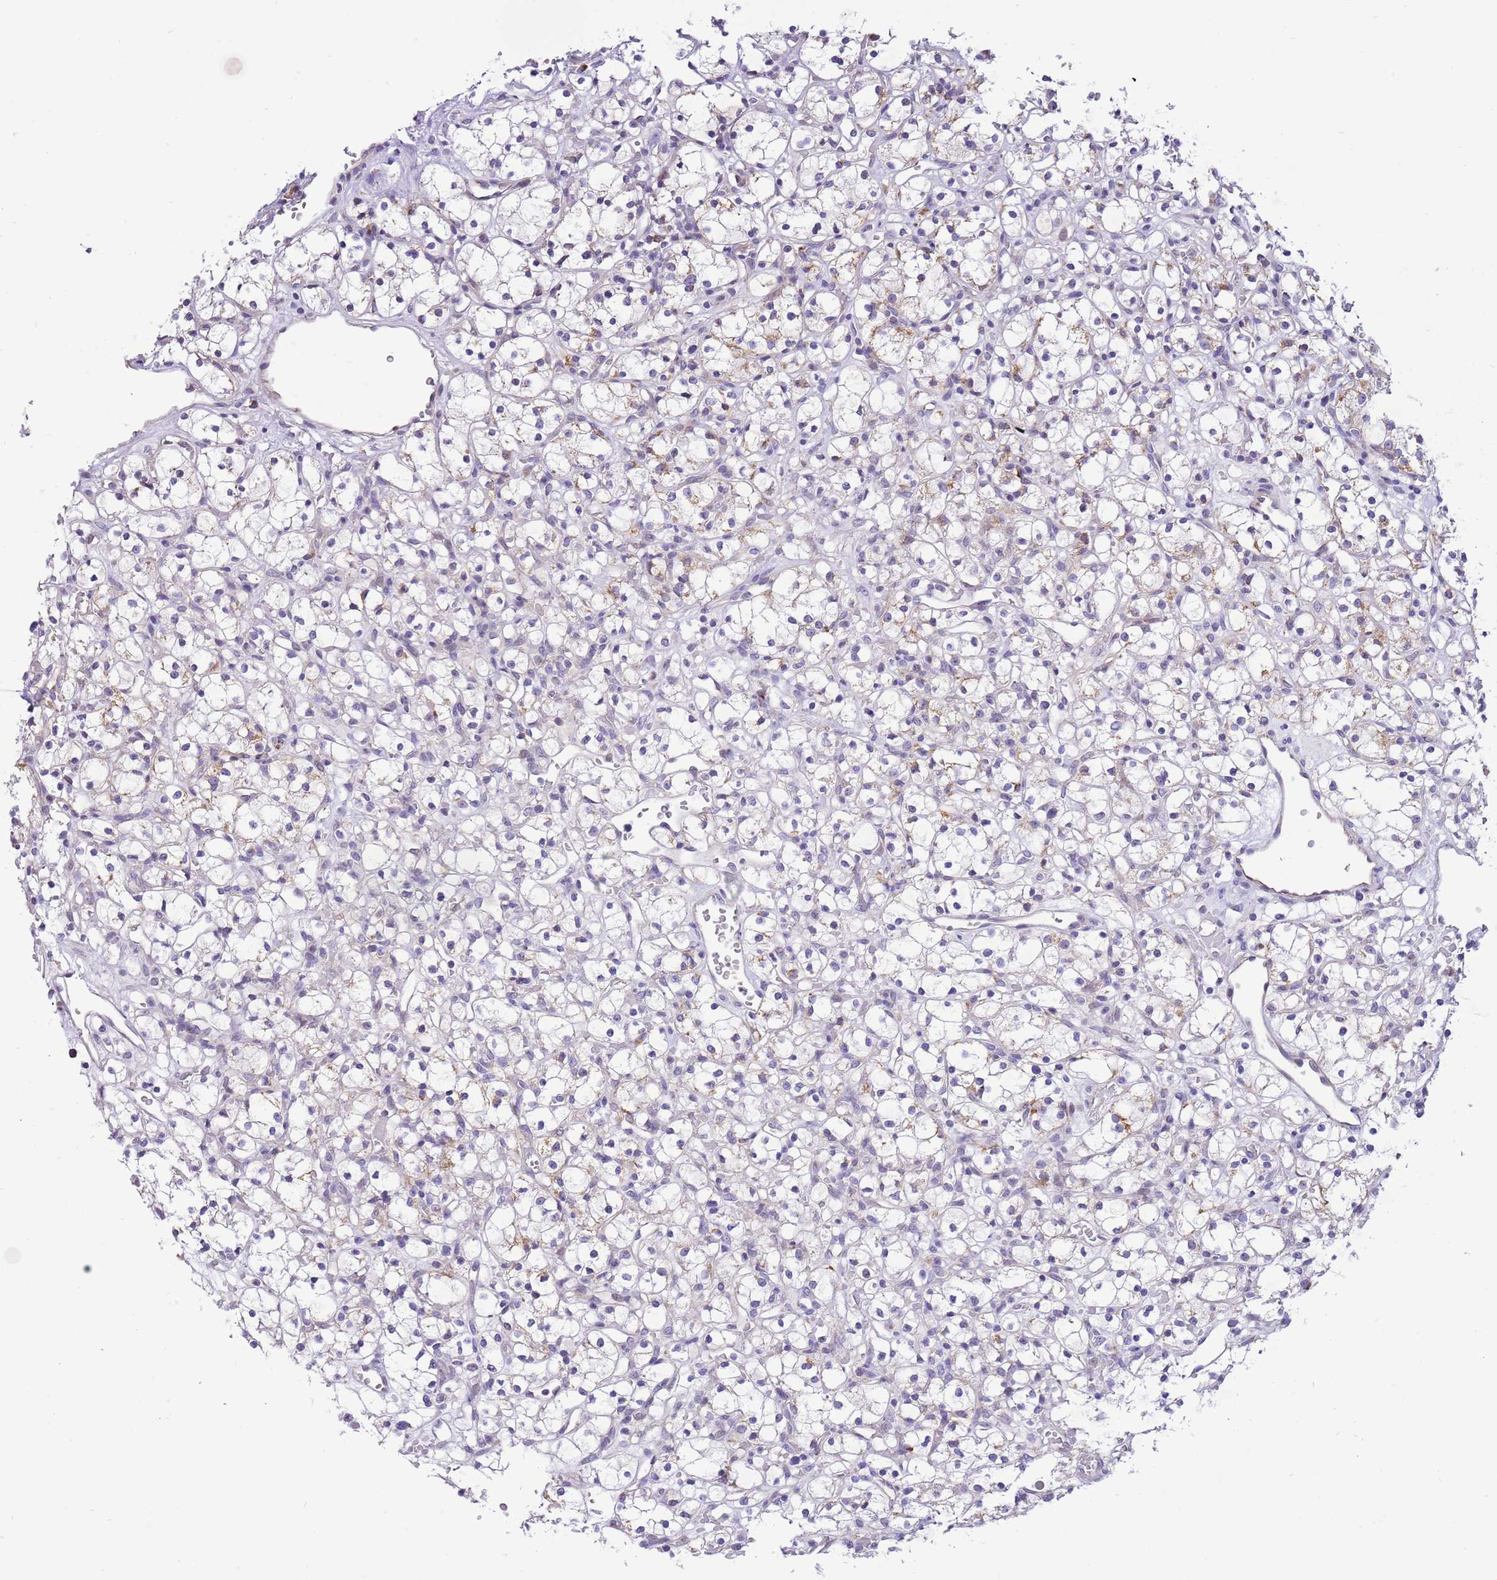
{"staining": {"intensity": "negative", "quantity": "none", "location": "none"}, "tissue": "renal cancer", "cell_type": "Tumor cells", "image_type": "cancer", "snomed": [{"axis": "morphology", "description": "Adenocarcinoma, NOS"}, {"axis": "topography", "description": "Kidney"}], "caption": "Histopathology image shows no protein expression in tumor cells of renal cancer tissue.", "gene": "COX17", "patient": {"sex": "female", "age": 59}}